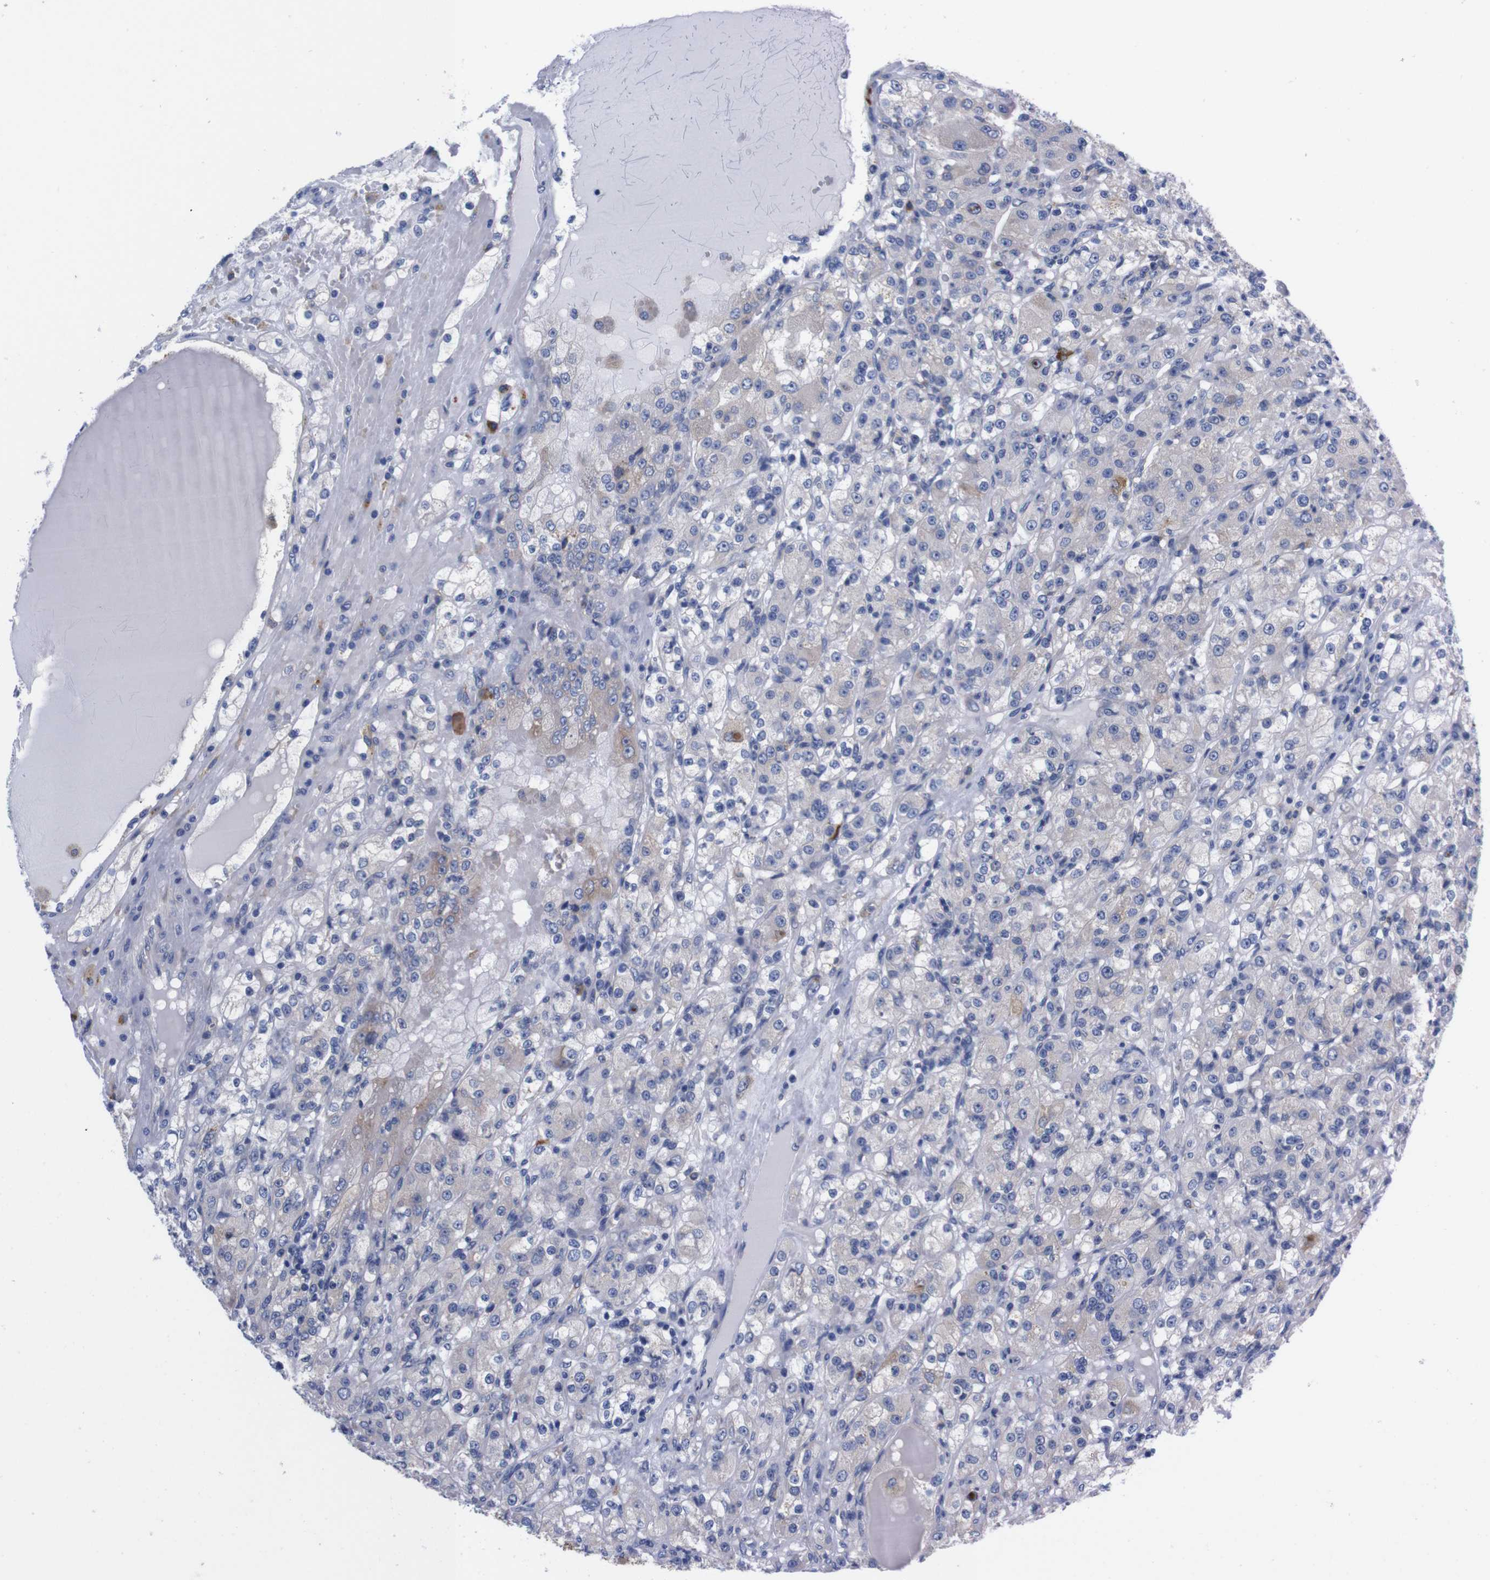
{"staining": {"intensity": "negative", "quantity": "none", "location": "none"}, "tissue": "renal cancer", "cell_type": "Tumor cells", "image_type": "cancer", "snomed": [{"axis": "morphology", "description": "Normal tissue, NOS"}, {"axis": "morphology", "description": "Adenocarcinoma, NOS"}, {"axis": "topography", "description": "Kidney"}], "caption": "Immunohistochemistry micrograph of renal adenocarcinoma stained for a protein (brown), which shows no expression in tumor cells.", "gene": "NEBL", "patient": {"sex": "male", "age": 61}}